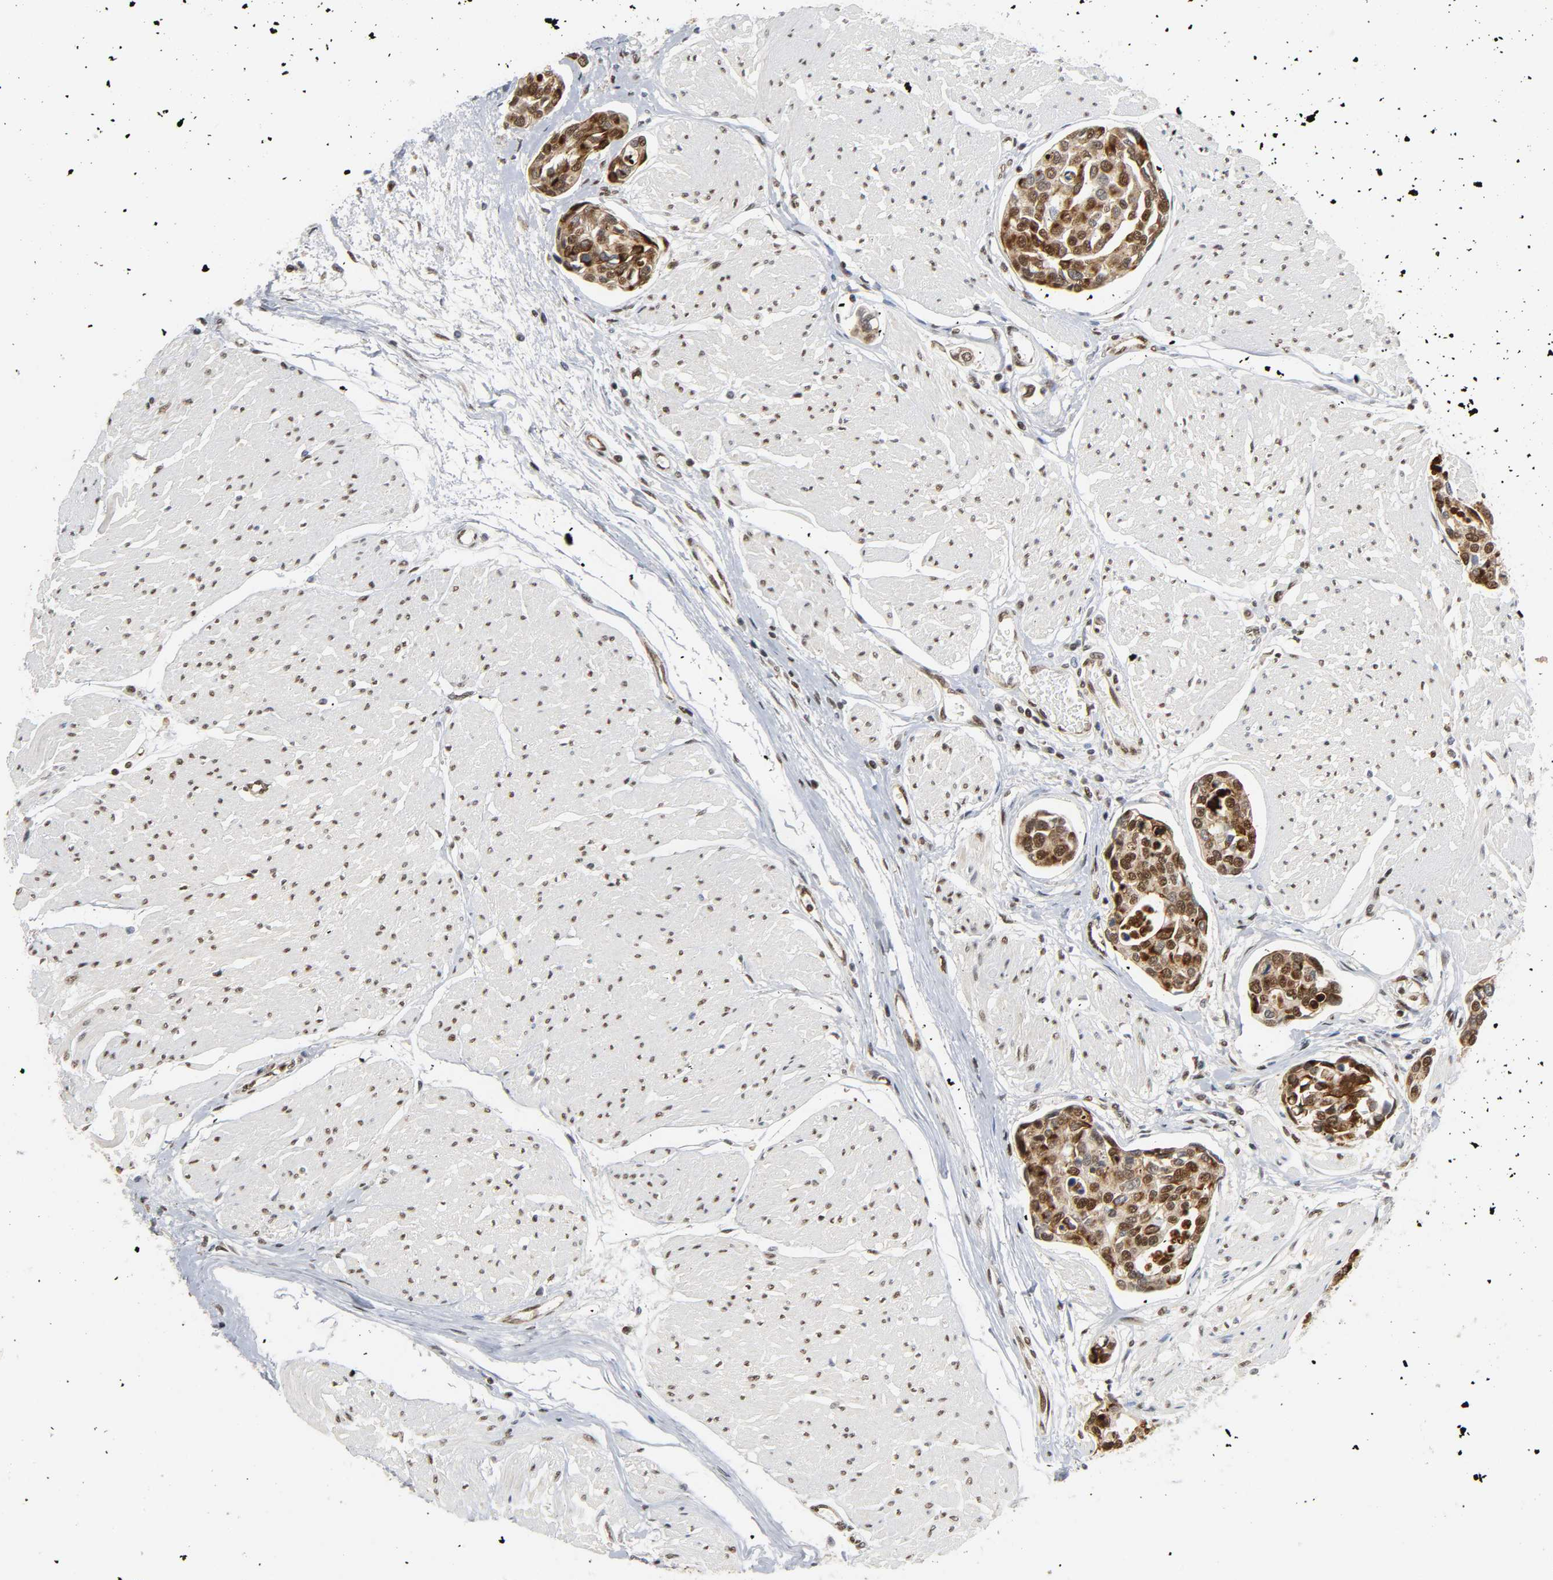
{"staining": {"intensity": "strong", "quantity": ">75%", "location": "cytoplasmic/membranous,nuclear"}, "tissue": "urothelial cancer", "cell_type": "Tumor cells", "image_type": "cancer", "snomed": [{"axis": "morphology", "description": "Urothelial carcinoma, High grade"}, {"axis": "topography", "description": "Urinary bladder"}], "caption": "Urothelial cancer tissue shows strong cytoplasmic/membranous and nuclear positivity in about >75% of tumor cells", "gene": "NCOA6", "patient": {"sex": "male", "age": 78}}